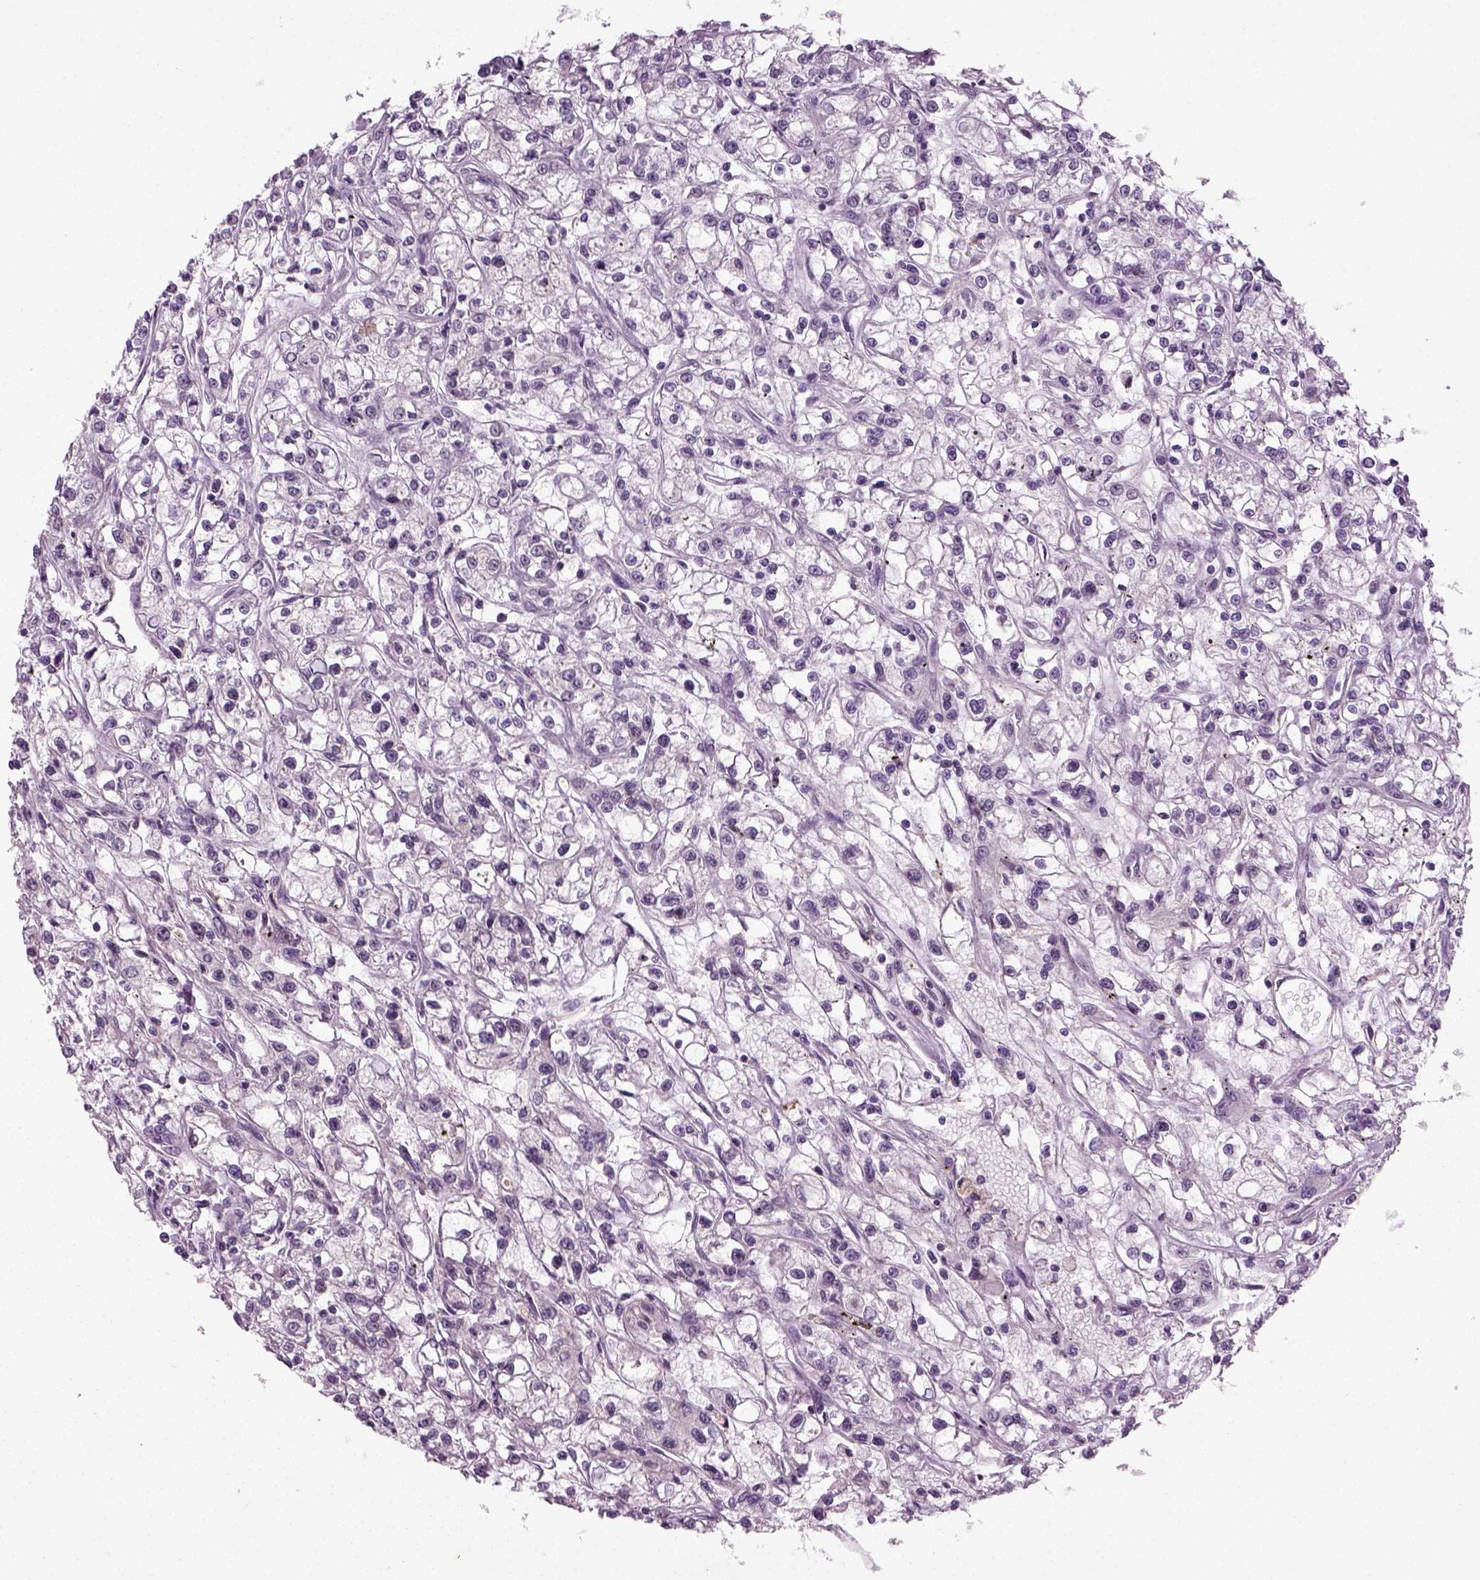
{"staining": {"intensity": "negative", "quantity": "none", "location": "none"}, "tissue": "renal cancer", "cell_type": "Tumor cells", "image_type": "cancer", "snomed": [{"axis": "morphology", "description": "Adenocarcinoma, NOS"}, {"axis": "topography", "description": "Kidney"}], "caption": "Human renal cancer stained for a protein using immunohistochemistry (IHC) reveals no expression in tumor cells.", "gene": "SYNGAP1", "patient": {"sex": "female", "age": 59}}